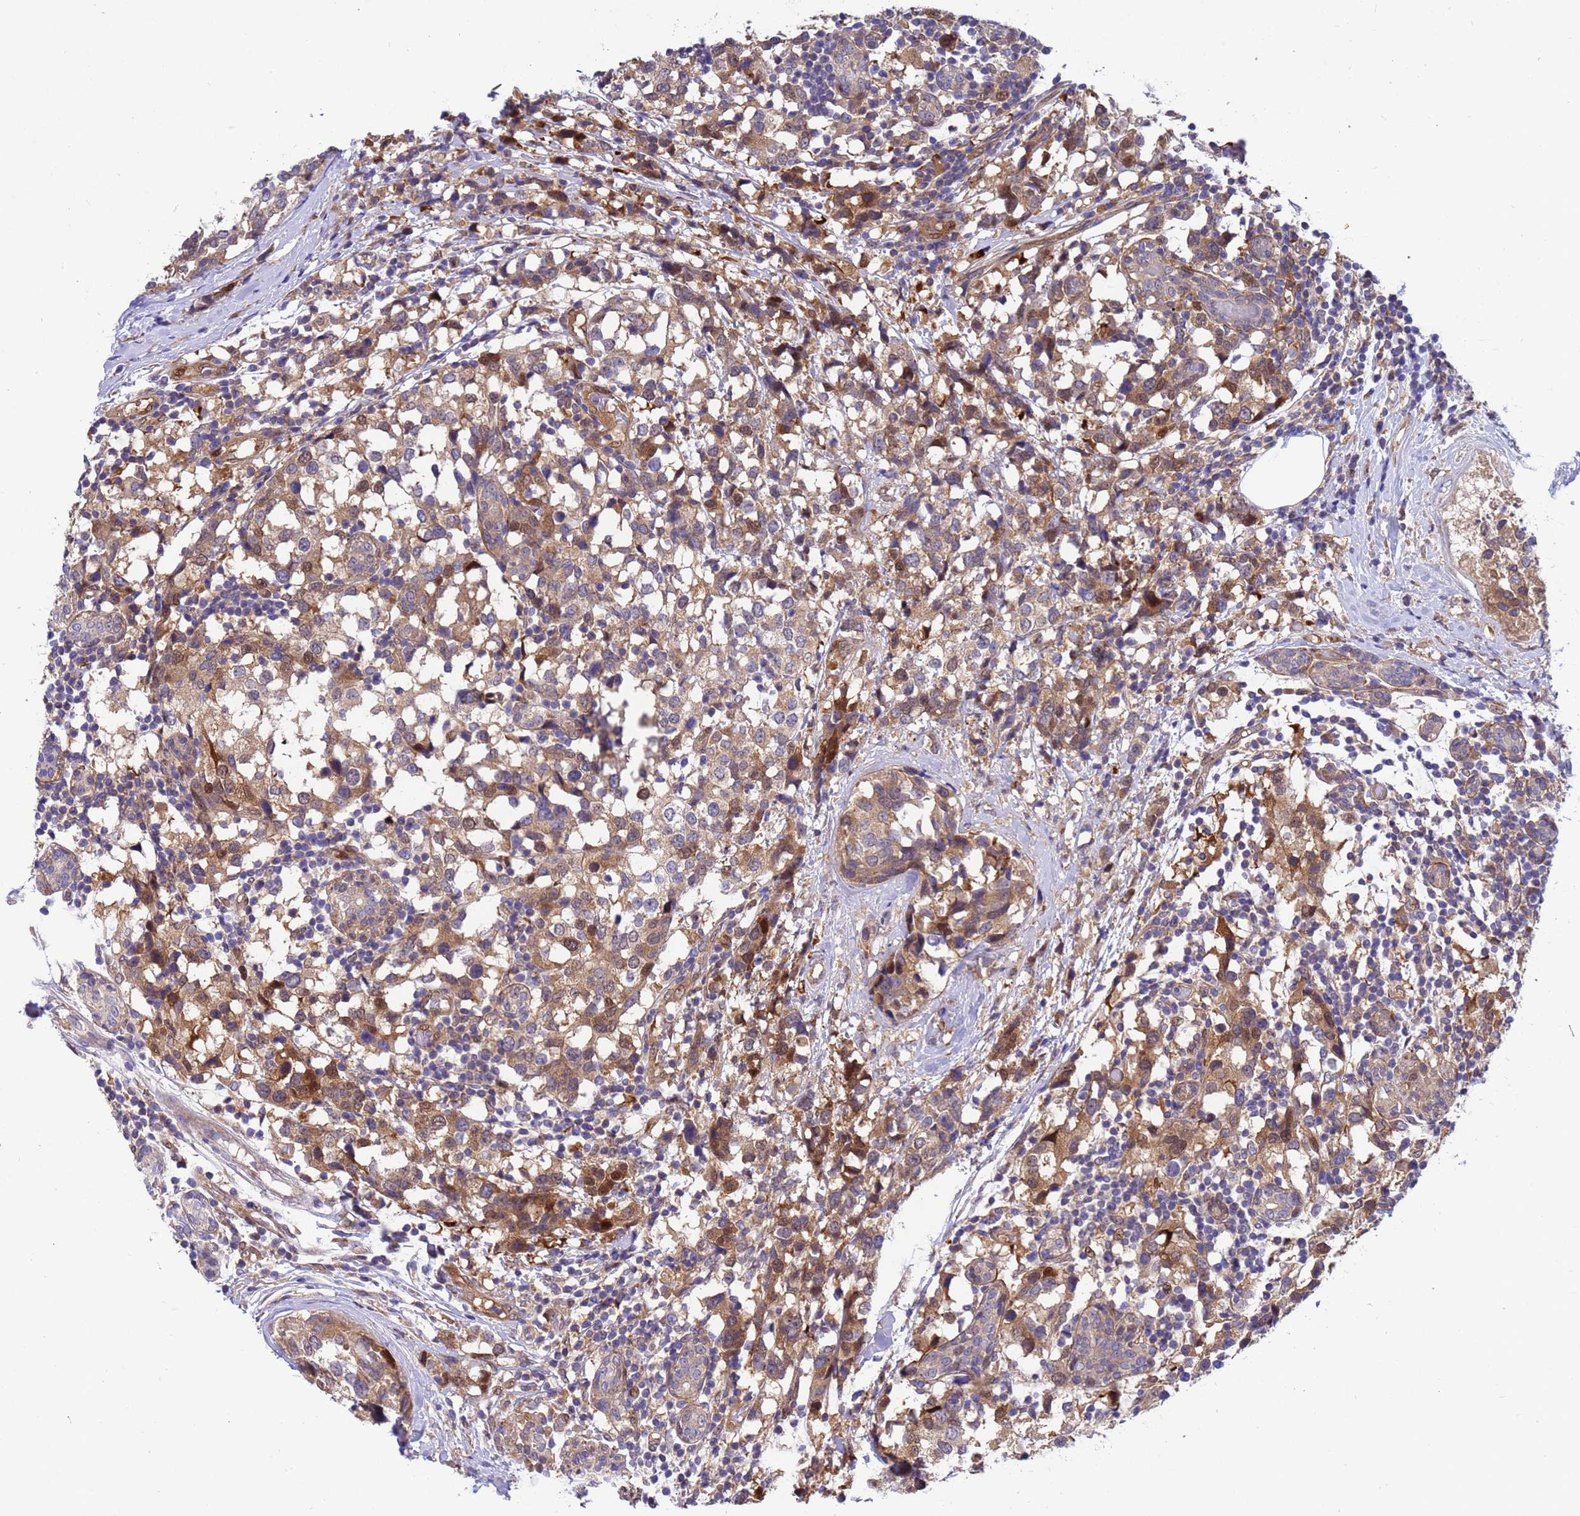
{"staining": {"intensity": "moderate", "quantity": ">75%", "location": "cytoplasmic/membranous"}, "tissue": "breast cancer", "cell_type": "Tumor cells", "image_type": "cancer", "snomed": [{"axis": "morphology", "description": "Lobular carcinoma"}, {"axis": "topography", "description": "Breast"}], "caption": "Lobular carcinoma (breast) stained with a brown dye exhibits moderate cytoplasmic/membranous positive positivity in approximately >75% of tumor cells.", "gene": "FOXRED1", "patient": {"sex": "female", "age": 59}}